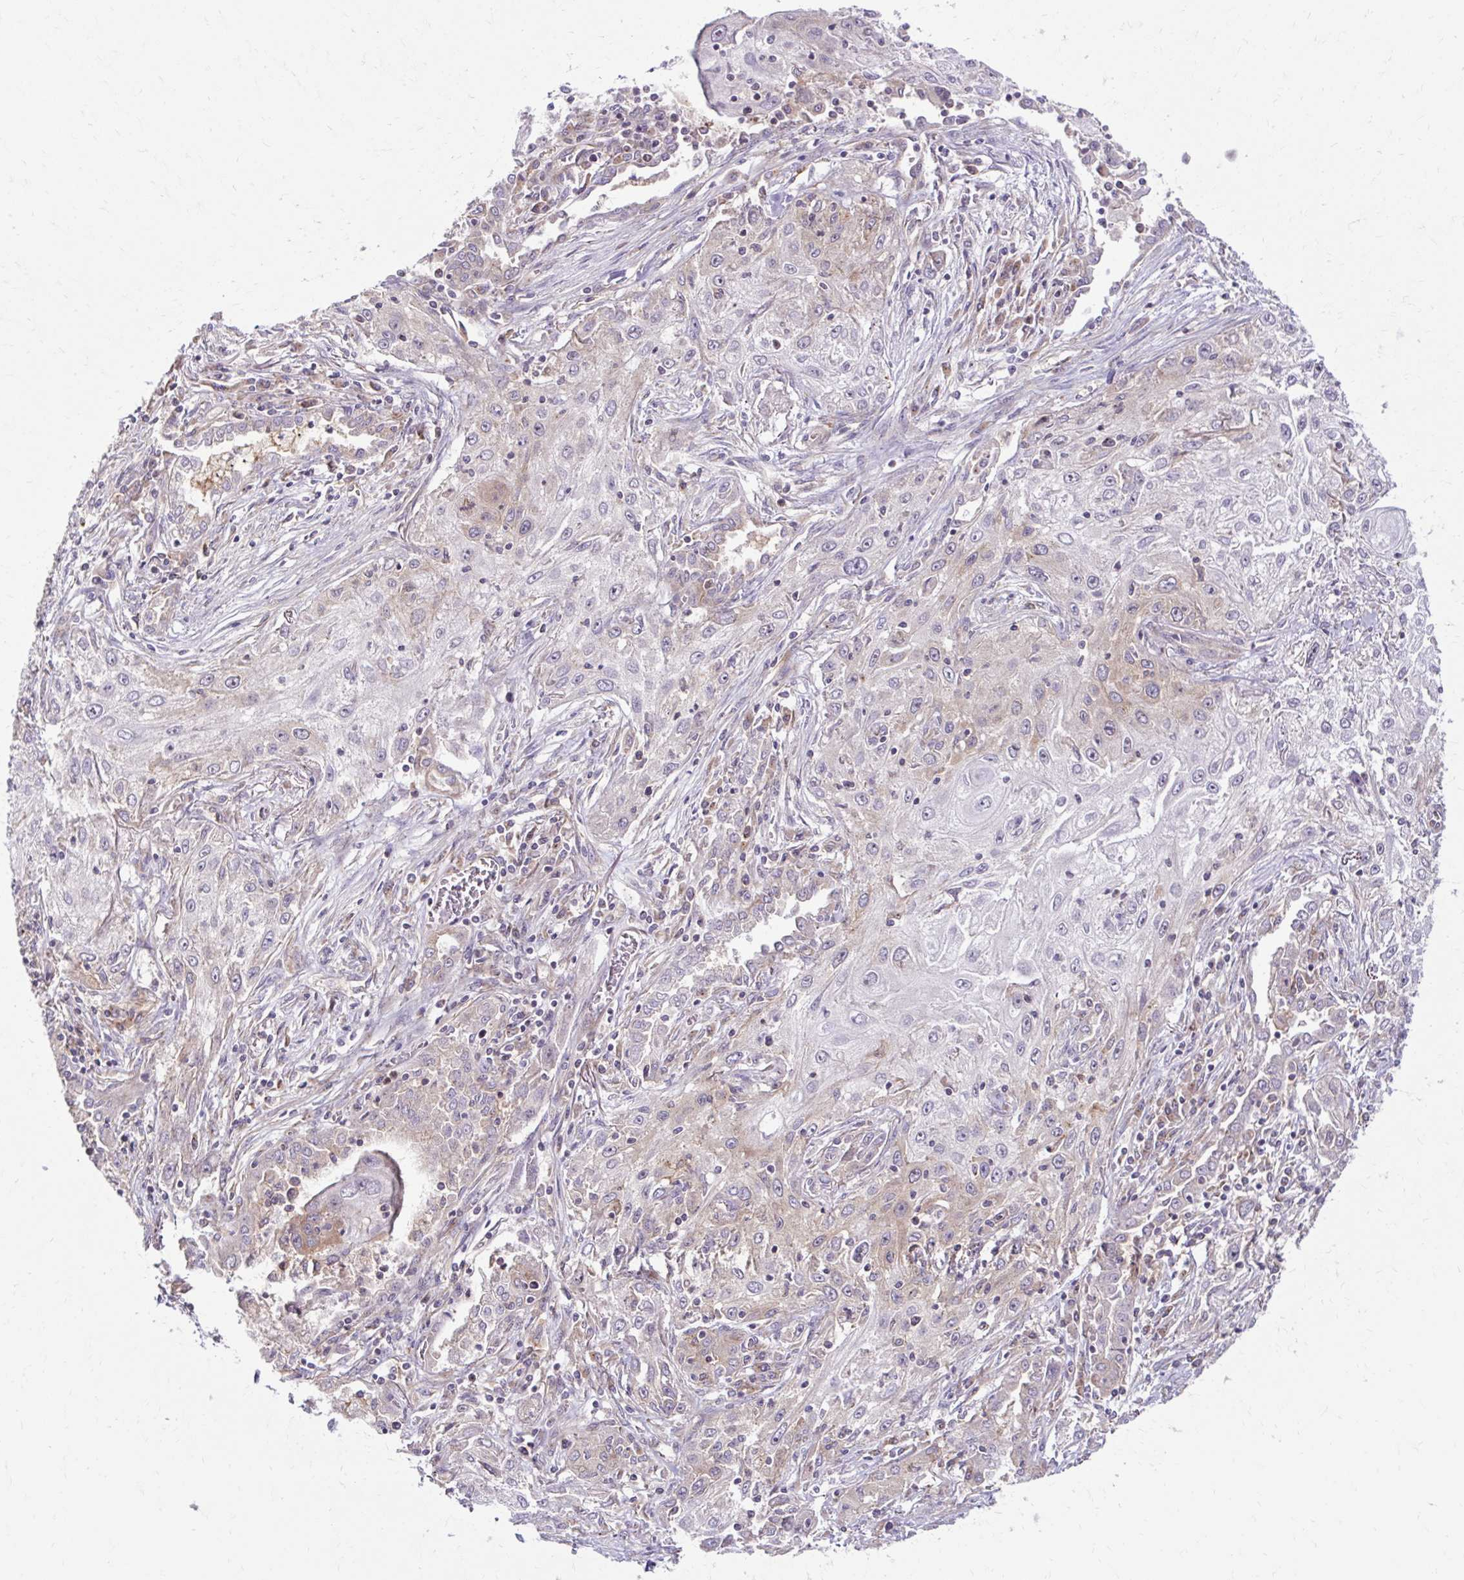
{"staining": {"intensity": "weak", "quantity": "<25%", "location": "cytoplasmic/membranous"}, "tissue": "lung cancer", "cell_type": "Tumor cells", "image_type": "cancer", "snomed": [{"axis": "morphology", "description": "Squamous cell carcinoma, NOS"}, {"axis": "topography", "description": "Lung"}], "caption": "Histopathology image shows no significant protein staining in tumor cells of lung cancer.", "gene": "MZT2B", "patient": {"sex": "female", "age": 69}}